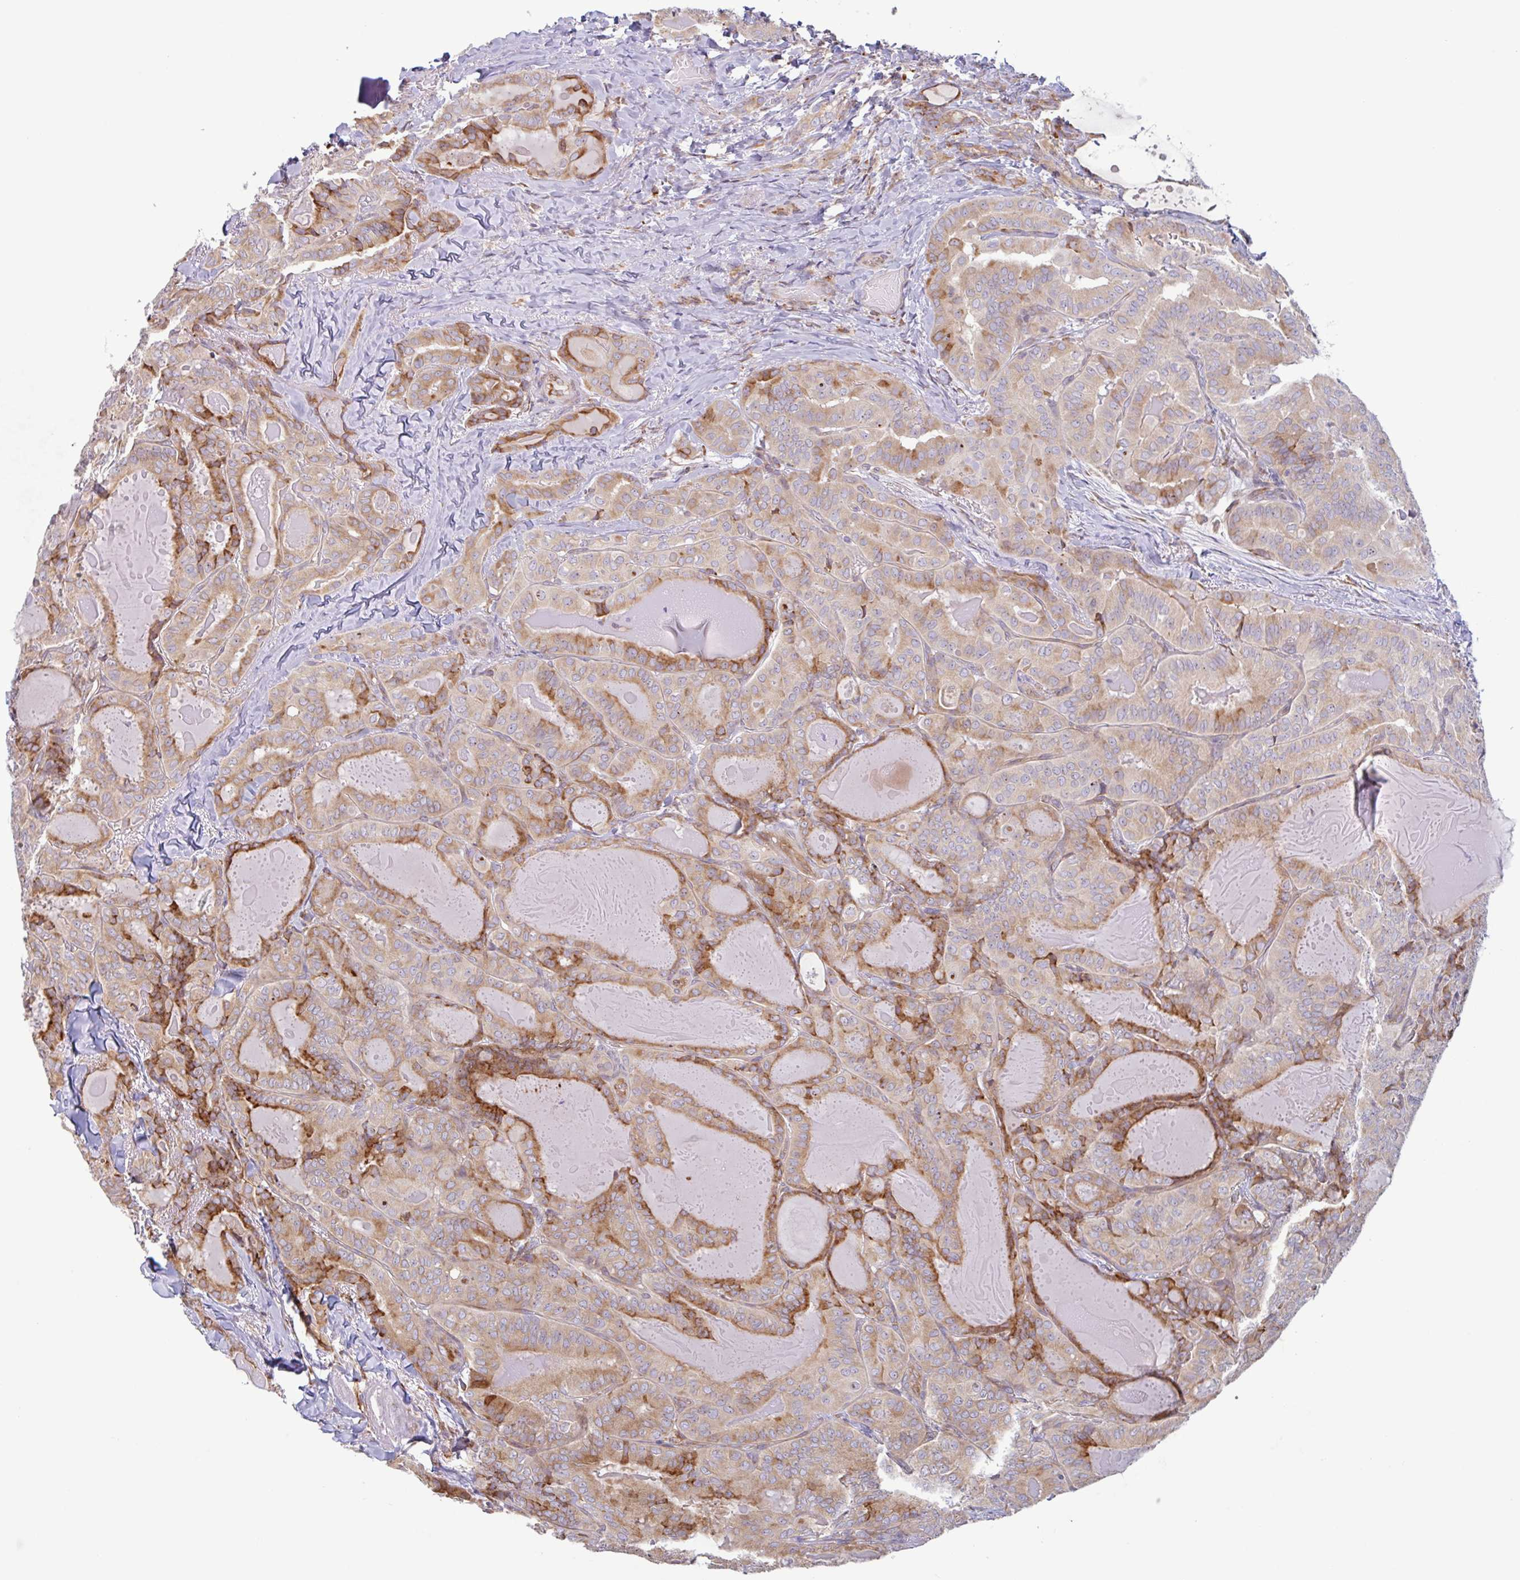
{"staining": {"intensity": "moderate", "quantity": "25%-75%", "location": "cytoplasmic/membranous"}, "tissue": "thyroid cancer", "cell_type": "Tumor cells", "image_type": "cancer", "snomed": [{"axis": "morphology", "description": "Papillary adenocarcinoma, NOS"}, {"axis": "topography", "description": "Thyroid gland"}], "caption": "Immunohistochemical staining of human thyroid cancer displays medium levels of moderate cytoplasmic/membranous protein staining in approximately 25%-75% of tumor cells.", "gene": "RIT1", "patient": {"sex": "female", "age": 68}}